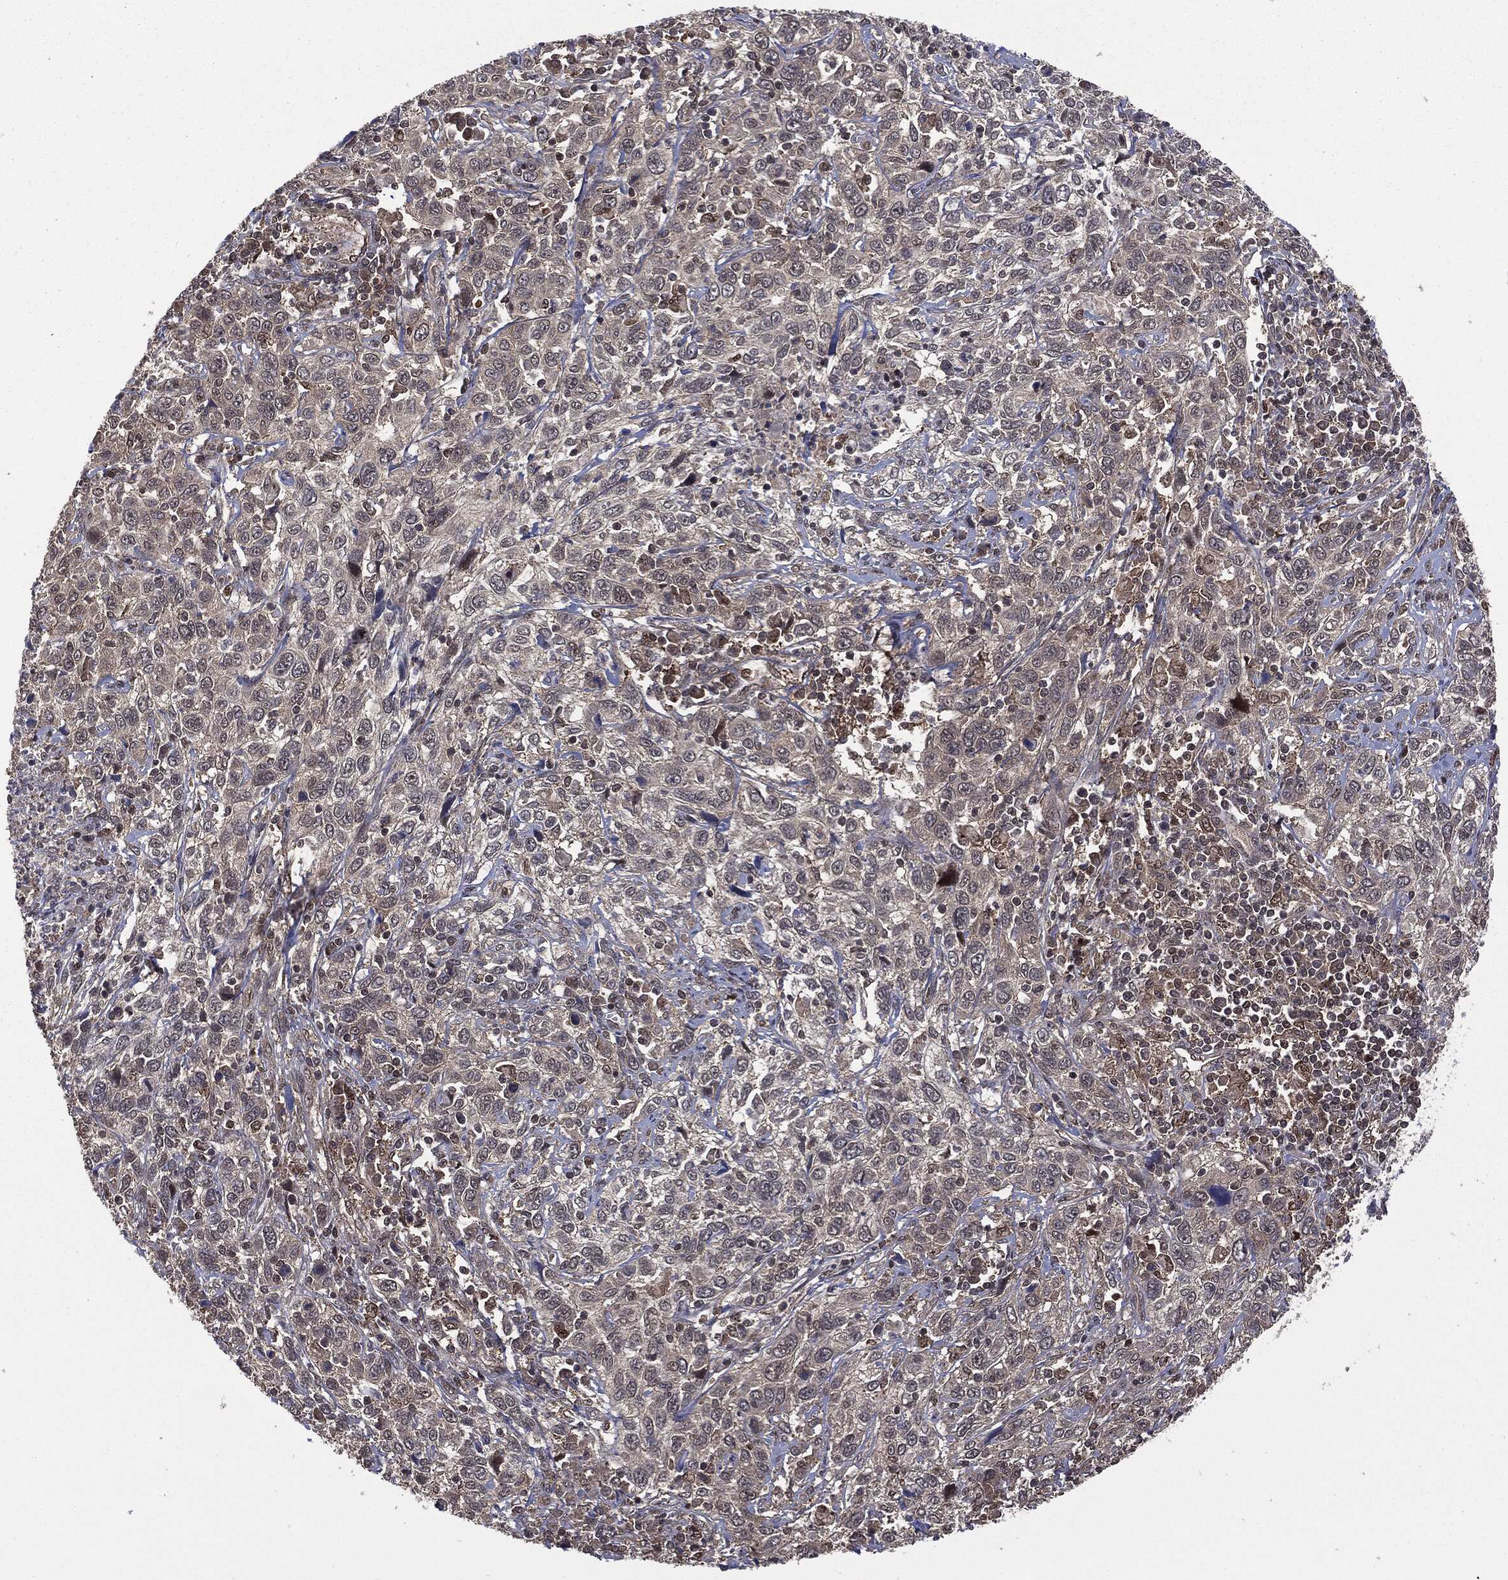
{"staining": {"intensity": "negative", "quantity": "none", "location": "none"}, "tissue": "cervical cancer", "cell_type": "Tumor cells", "image_type": "cancer", "snomed": [{"axis": "morphology", "description": "Squamous cell carcinoma, NOS"}, {"axis": "topography", "description": "Cervix"}], "caption": "There is no significant positivity in tumor cells of cervical squamous cell carcinoma.", "gene": "PTPA", "patient": {"sex": "female", "age": 46}}